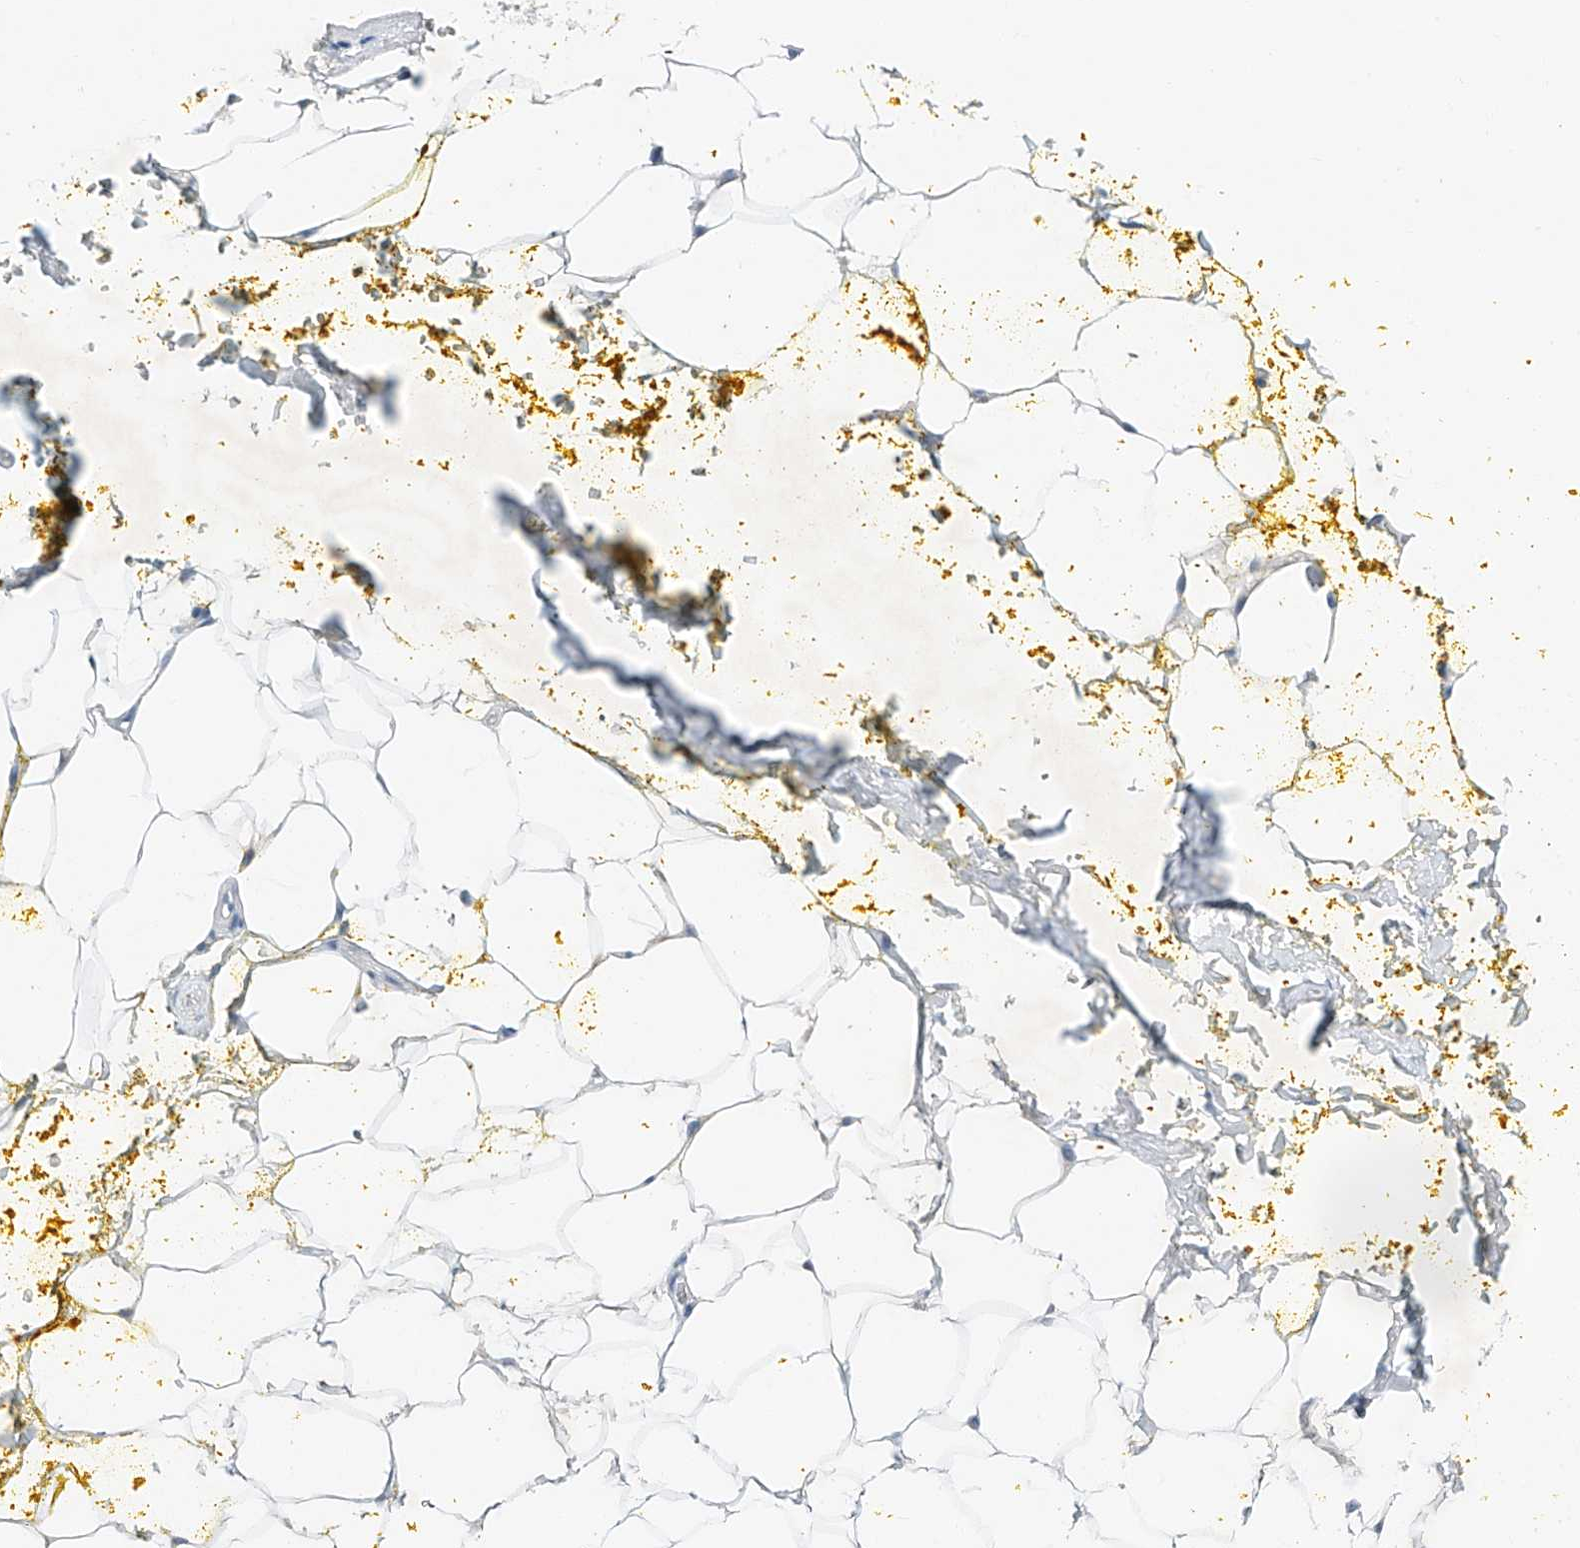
{"staining": {"intensity": "negative", "quantity": "none", "location": "none"}, "tissue": "adipose tissue", "cell_type": "Adipocytes", "image_type": "normal", "snomed": [{"axis": "morphology", "description": "Normal tissue, NOS"}, {"axis": "morphology", "description": "Adenocarcinoma, Low grade"}, {"axis": "topography", "description": "Prostate"}, {"axis": "topography", "description": "Peripheral nerve tissue"}], "caption": "Immunohistochemistry image of unremarkable adipose tissue stained for a protein (brown), which shows no expression in adipocytes.", "gene": "MDGA1", "patient": {"sex": "male", "age": 63}}